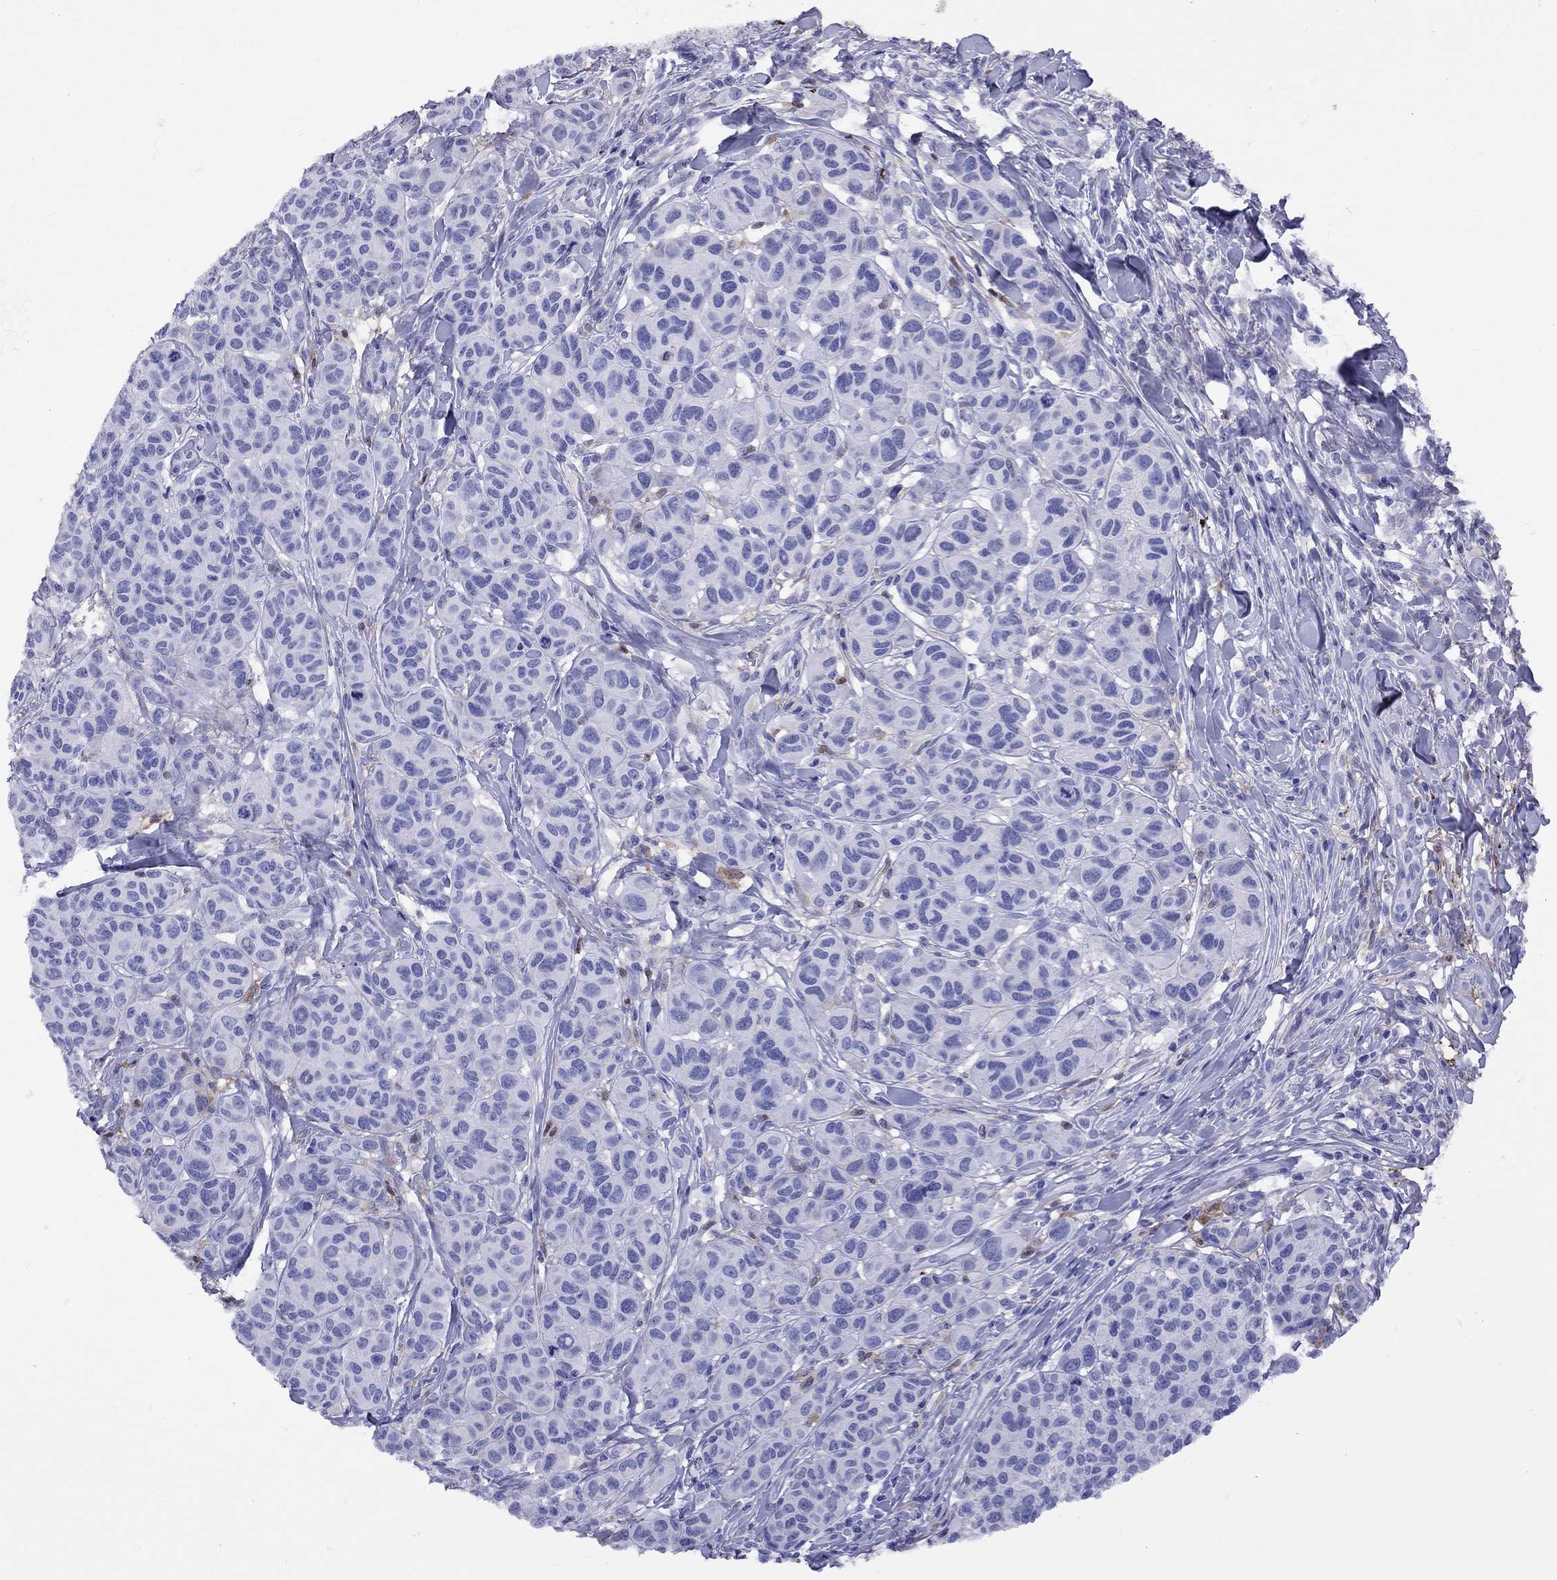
{"staining": {"intensity": "negative", "quantity": "none", "location": "none"}, "tissue": "melanoma", "cell_type": "Tumor cells", "image_type": "cancer", "snomed": [{"axis": "morphology", "description": "Malignant melanoma, NOS"}, {"axis": "topography", "description": "Skin"}], "caption": "Immunohistochemistry histopathology image of malignant melanoma stained for a protein (brown), which reveals no positivity in tumor cells.", "gene": "SERPINA3", "patient": {"sex": "male", "age": 79}}